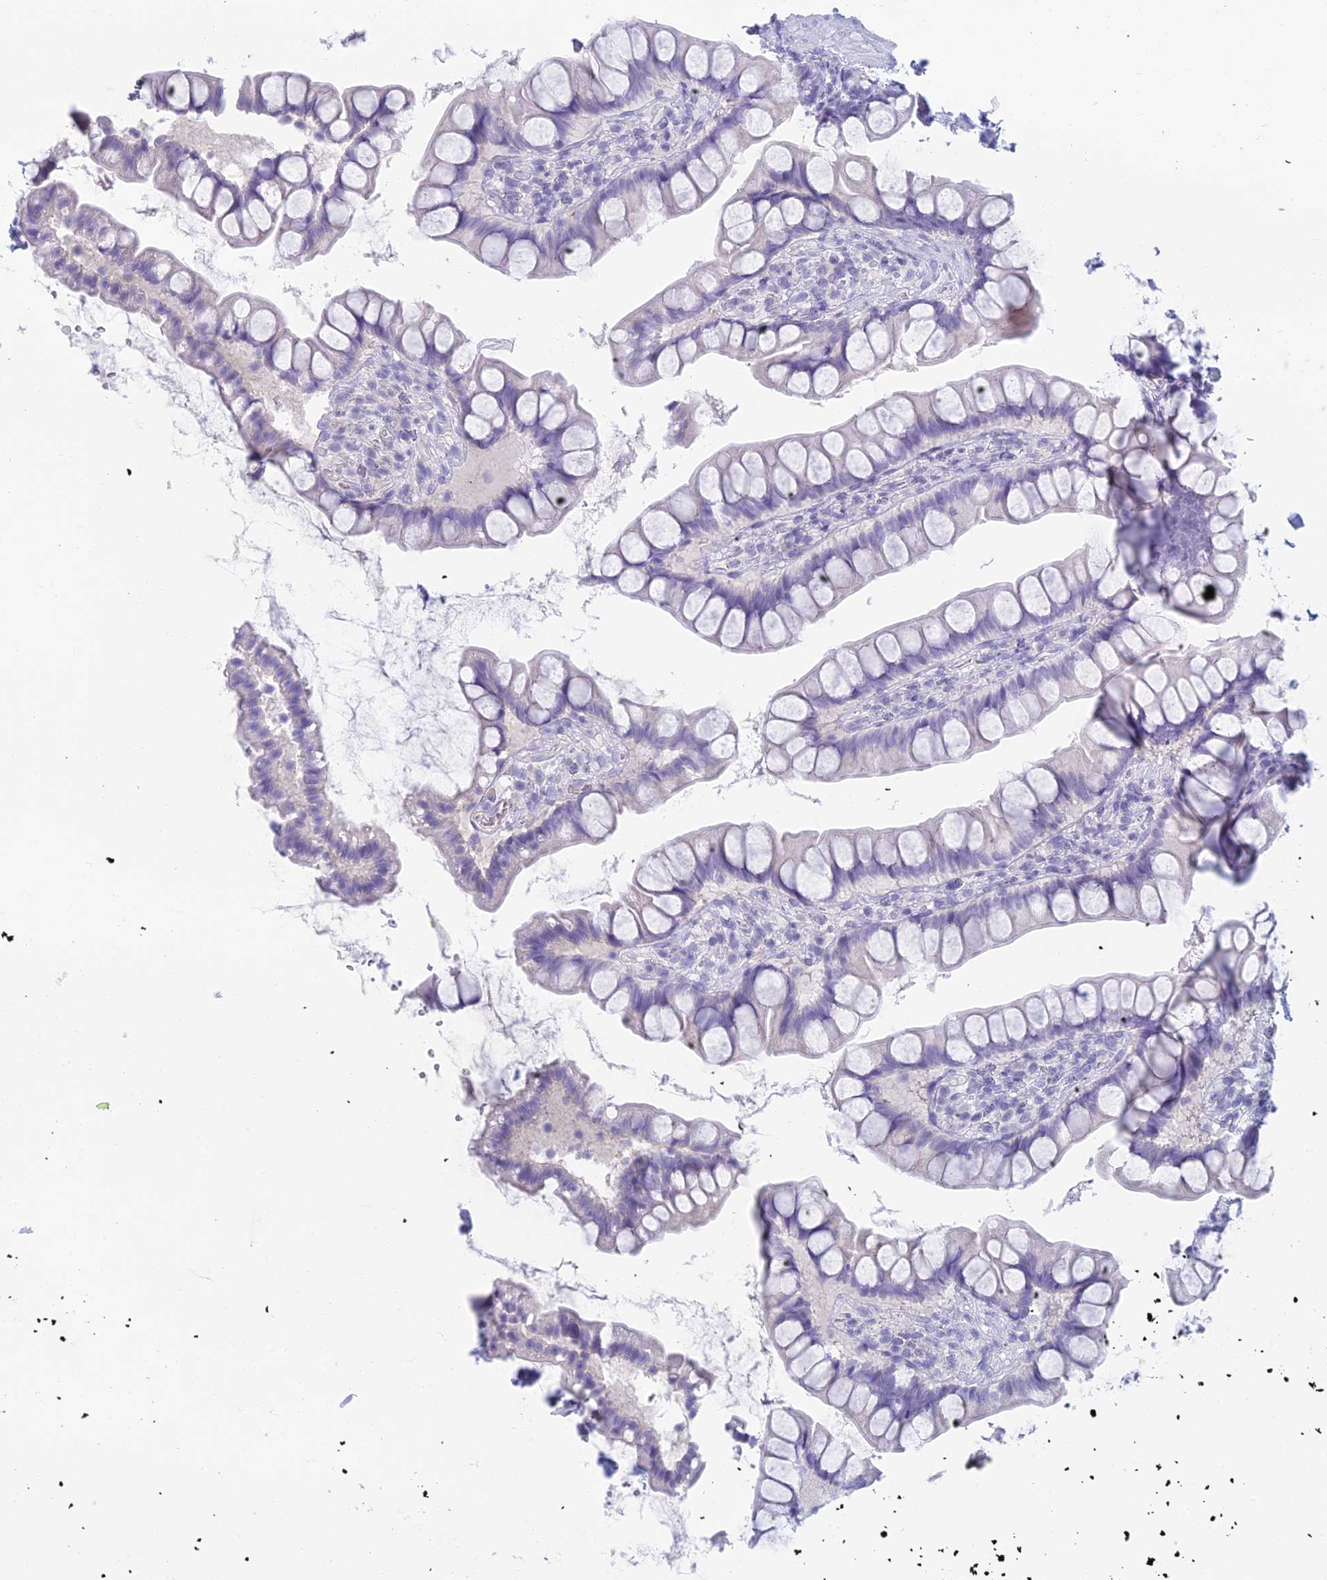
{"staining": {"intensity": "negative", "quantity": "none", "location": "none"}, "tissue": "small intestine", "cell_type": "Glandular cells", "image_type": "normal", "snomed": [{"axis": "morphology", "description": "Normal tissue, NOS"}, {"axis": "topography", "description": "Small intestine"}], "caption": "This is an immunohistochemistry (IHC) micrograph of unremarkable human small intestine. There is no staining in glandular cells.", "gene": "TMEM161B", "patient": {"sex": "male", "age": 70}}